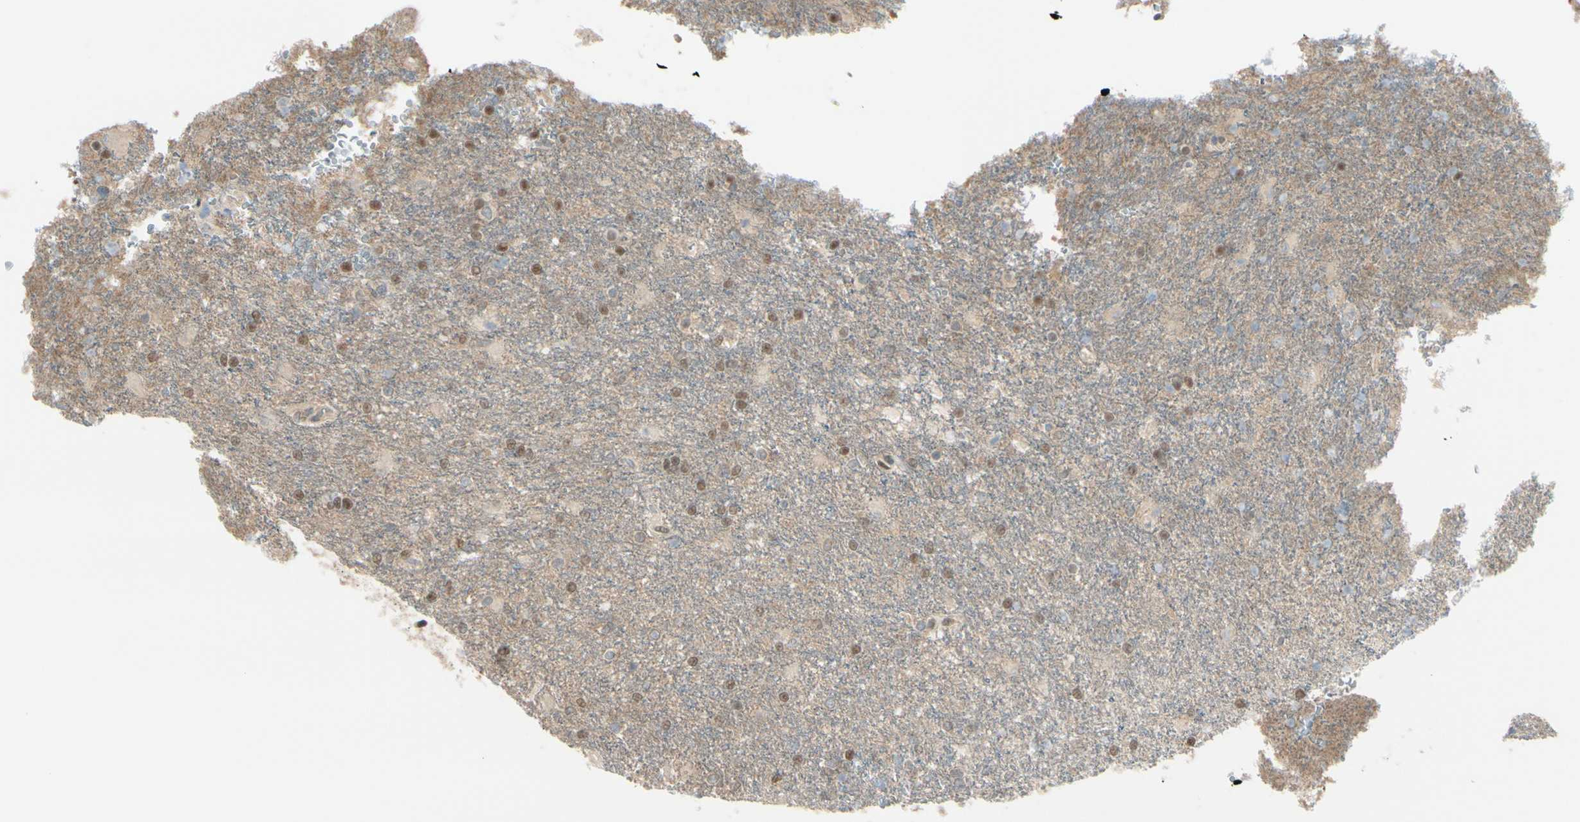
{"staining": {"intensity": "weak", "quantity": "25%-75%", "location": "nuclear"}, "tissue": "glioma", "cell_type": "Tumor cells", "image_type": "cancer", "snomed": [{"axis": "morphology", "description": "Glioma, malignant, High grade"}, {"axis": "topography", "description": "Brain"}], "caption": "High-grade glioma (malignant) stained with a brown dye displays weak nuclear positive staining in approximately 25%-75% of tumor cells.", "gene": "PTTG1", "patient": {"sex": "male", "age": 71}}